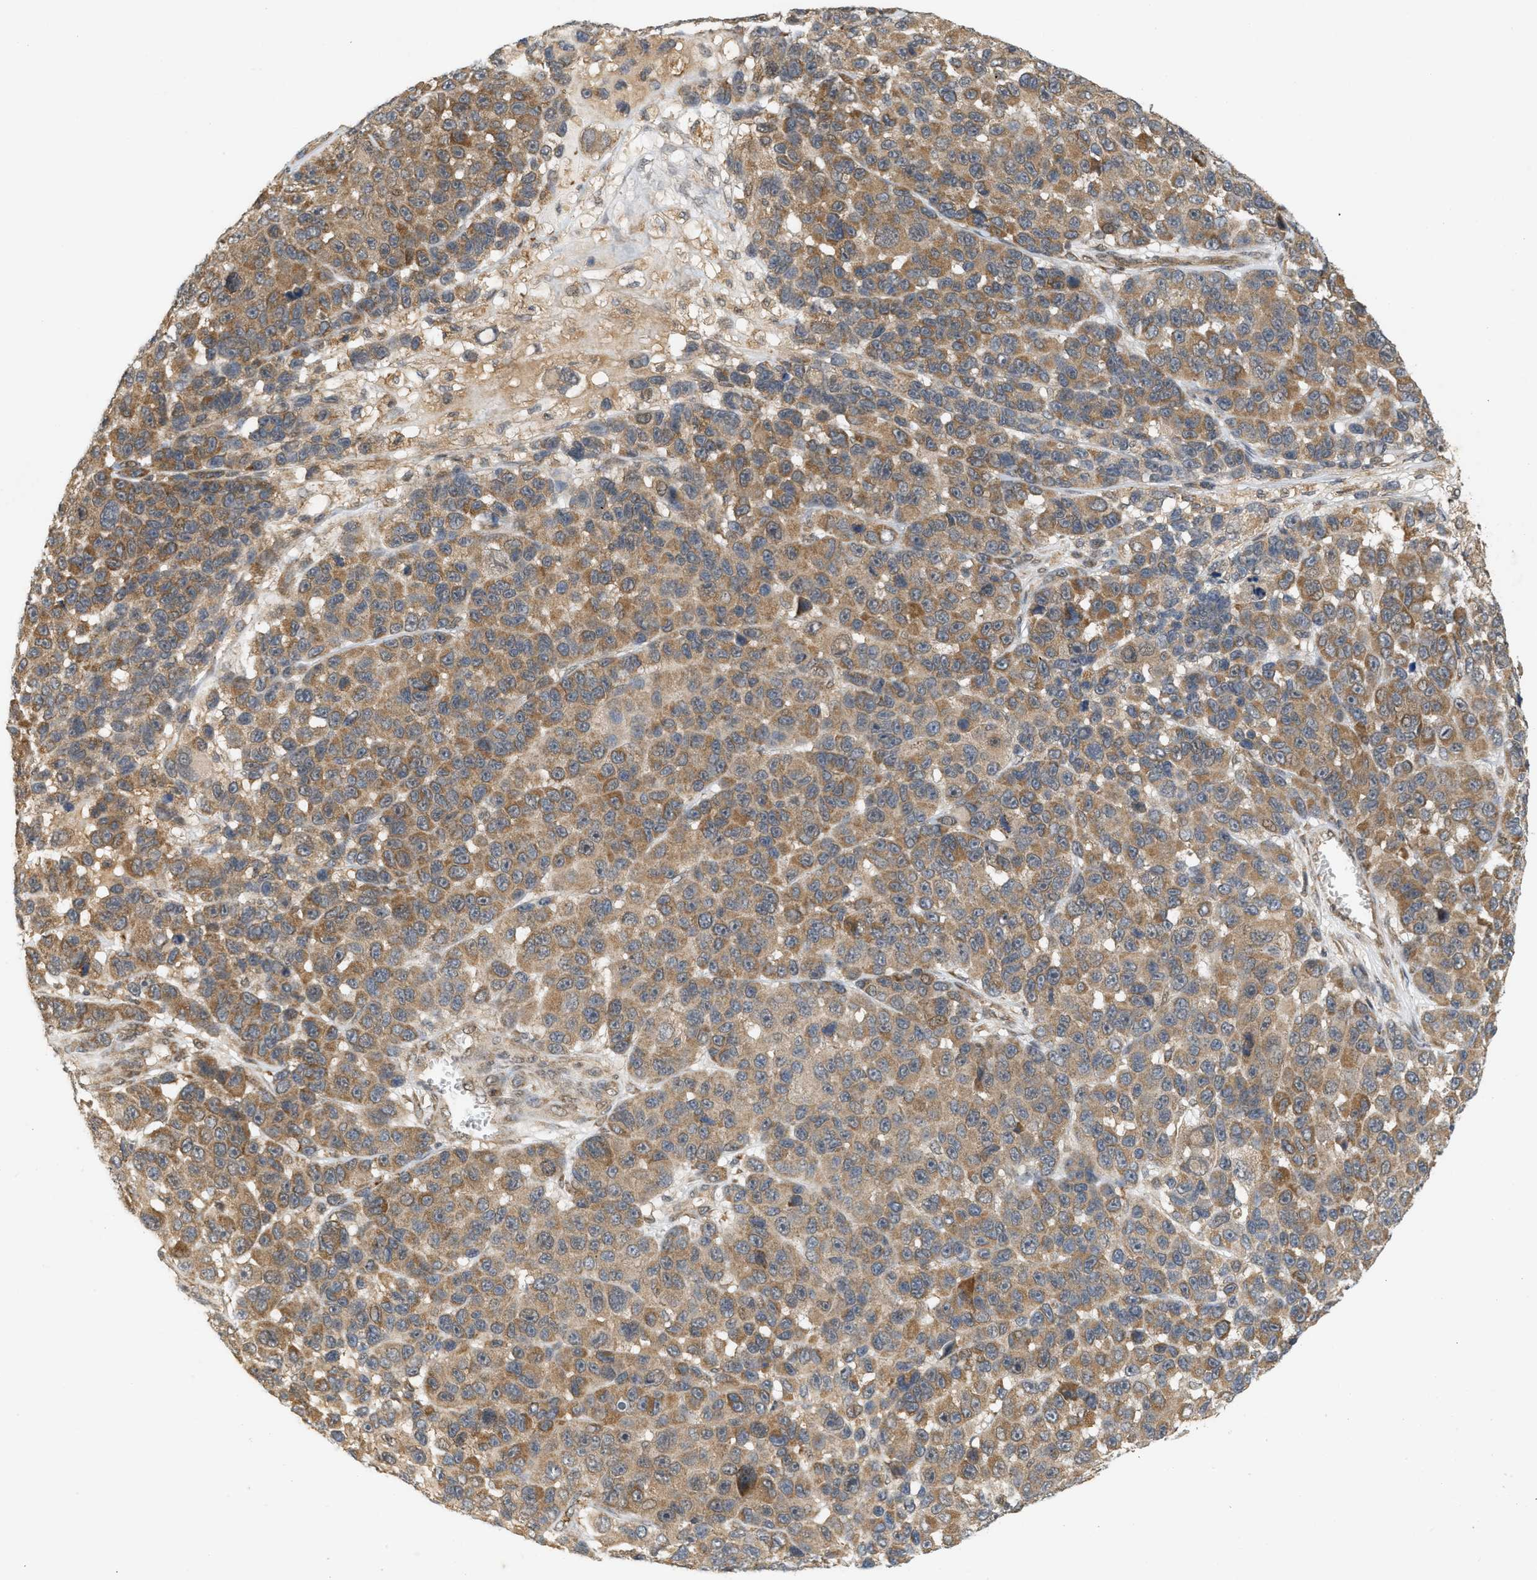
{"staining": {"intensity": "moderate", "quantity": ">75%", "location": "cytoplasmic/membranous"}, "tissue": "melanoma", "cell_type": "Tumor cells", "image_type": "cancer", "snomed": [{"axis": "morphology", "description": "Malignant melanoma, NOS"}, {"axis": "topography", "description": "Skin"}], "caption": "Approximately >75% of tumor cells in melanoma display moderate cytoplasmic/membranous protein positivity as visualized by brown immunohistochemical staining.", "gene": "PRKD1", "patient": {"sex": "male", "age": 53}}